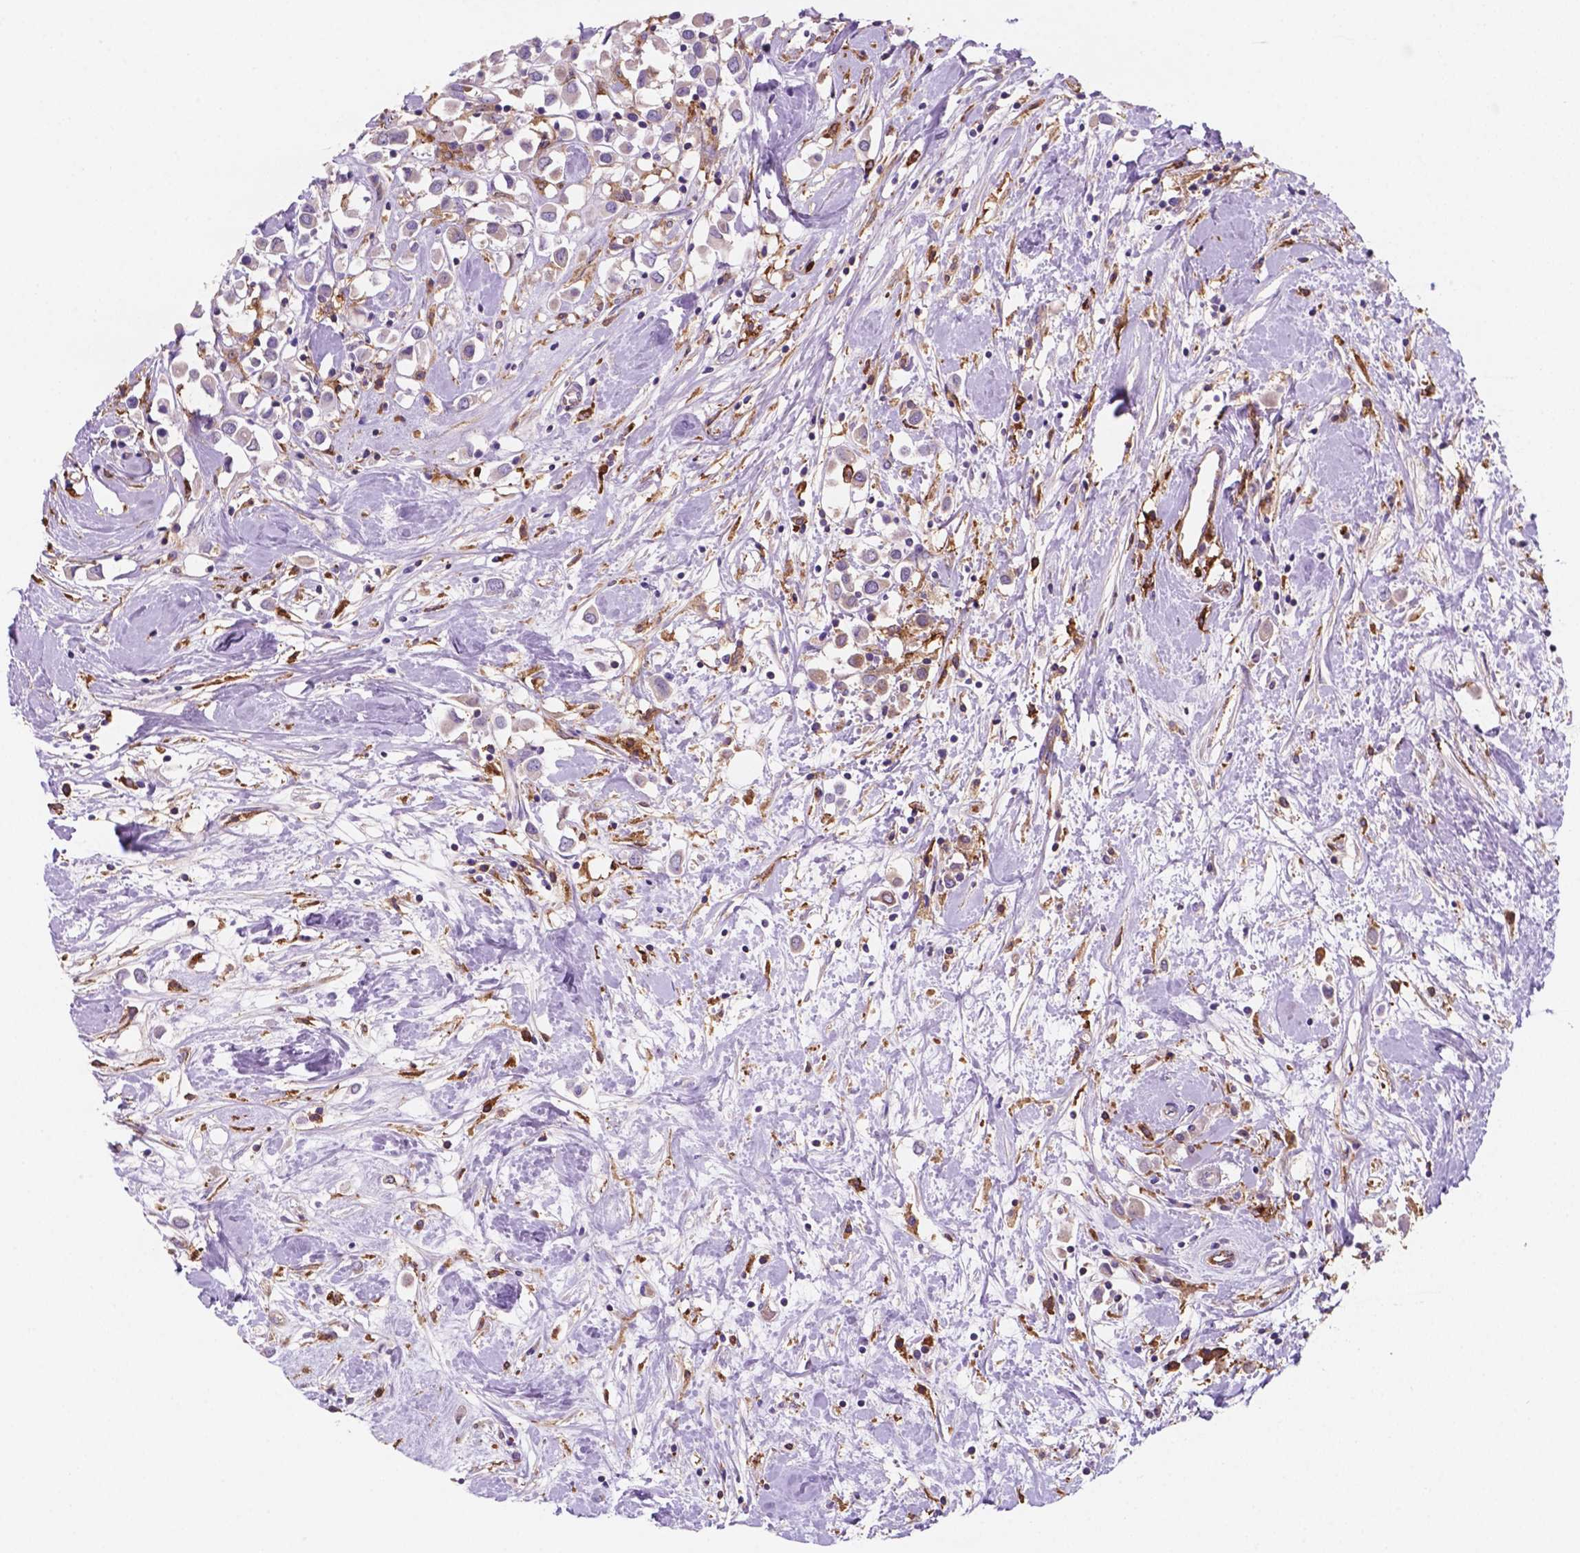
{"staining": {"intensity": "negative", "quantity": "none", "location": "none"}, "tissue": "breast cancer", "cell_type": "Tumor cells", "image_type": "cancer", "snomed": [{"axis": "morphology", "description": "Duct carcinoma"}, {"axis": "topography", "description": "Breast"}], "caption": "This is an IHC photomicrograph of human intraductal carcinoma (breast). There is no positivity in tumor cells.", "gene": "MKRN2OS", "patient": {"sex": "female", "age": 61}}